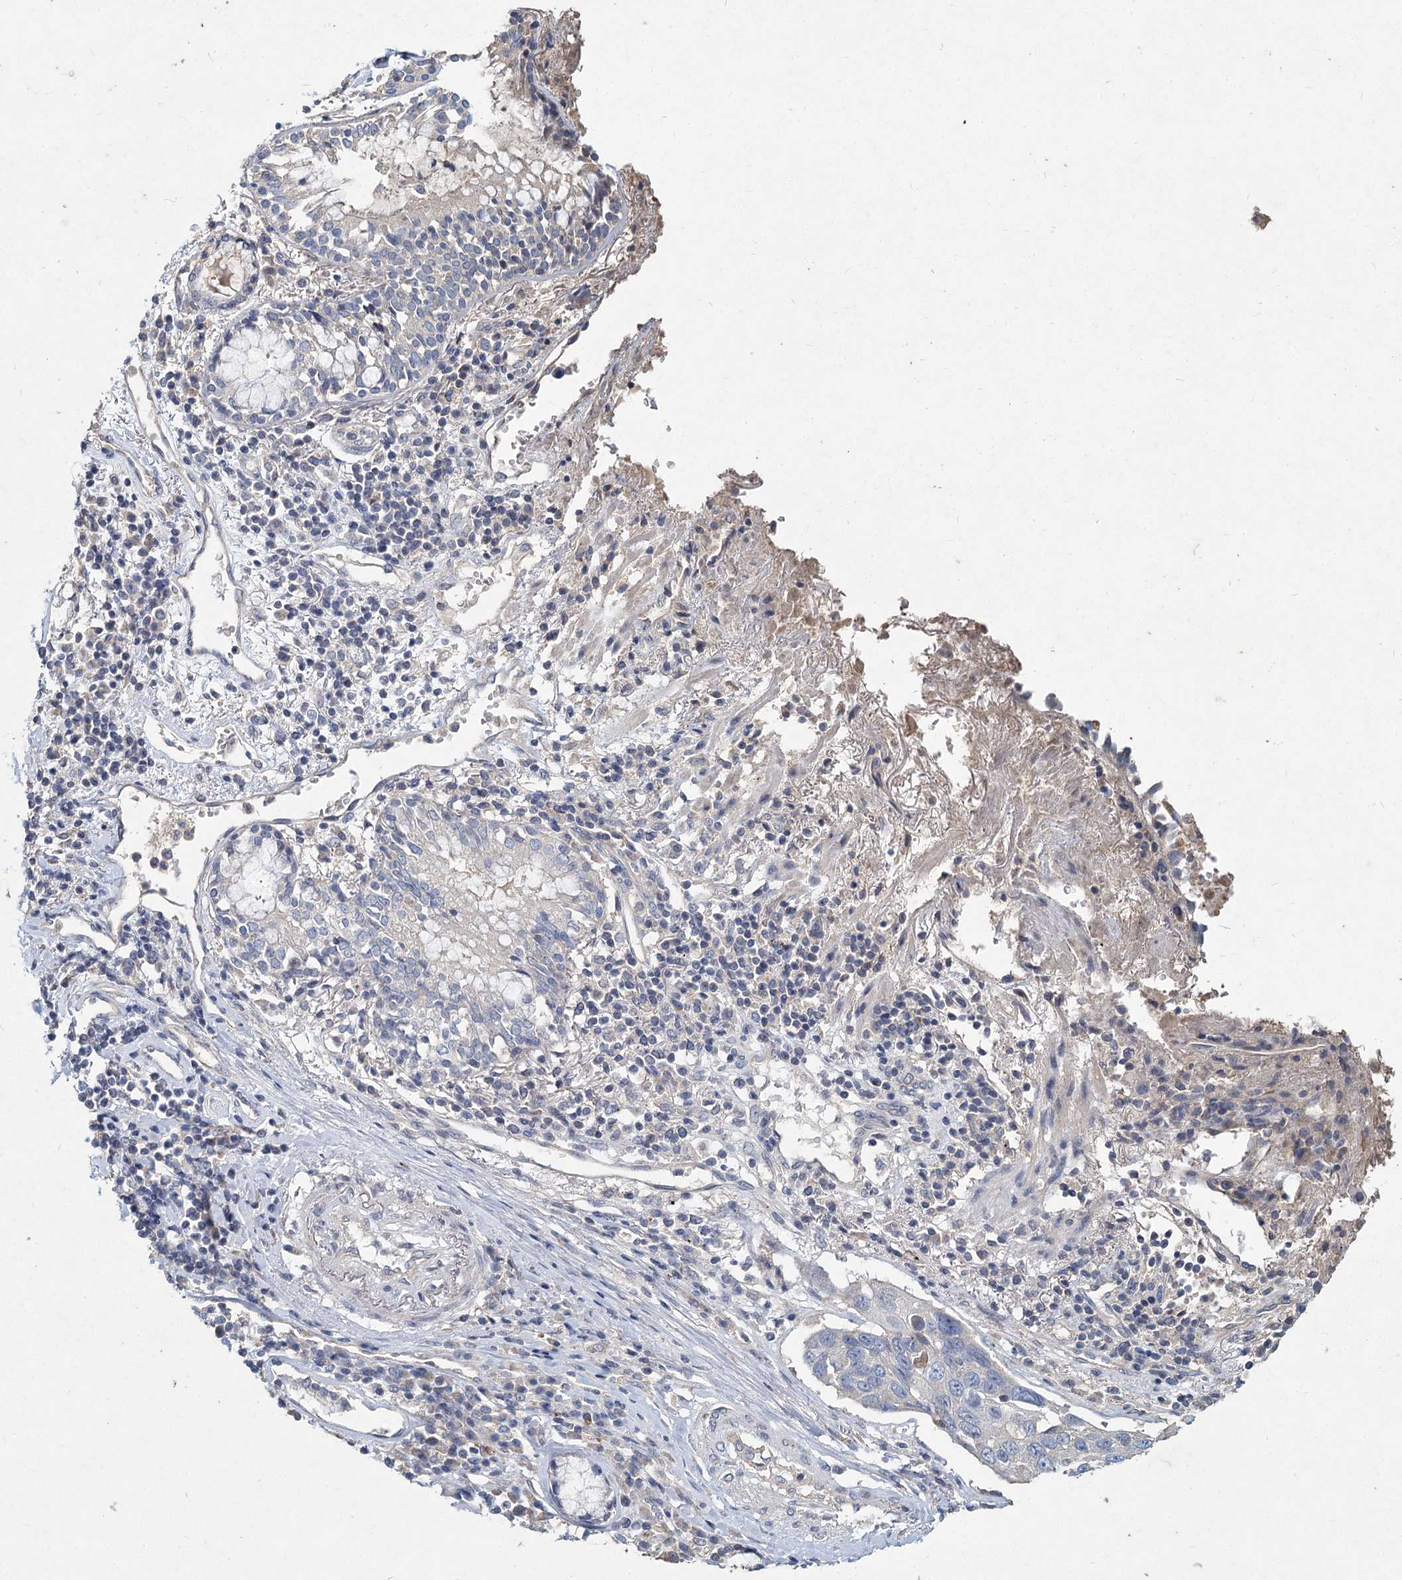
{"staining": {"intensity": "negative", "quantity": "none", "location": "none"}, "tissue": "lung cancer", "cell_type": "Tumor cells", "image_type": "cancer", "snomed": [{"axis": "morphology", "description": "Squamous cell carcinoma, NOS"}, {"axis": "topography", "description": "Lung"}], "caption": "Tumor cells show no significant protein positivity in lung cancer.", "gene": "HES2", "patient": {"sex": "male", "age": 66}}